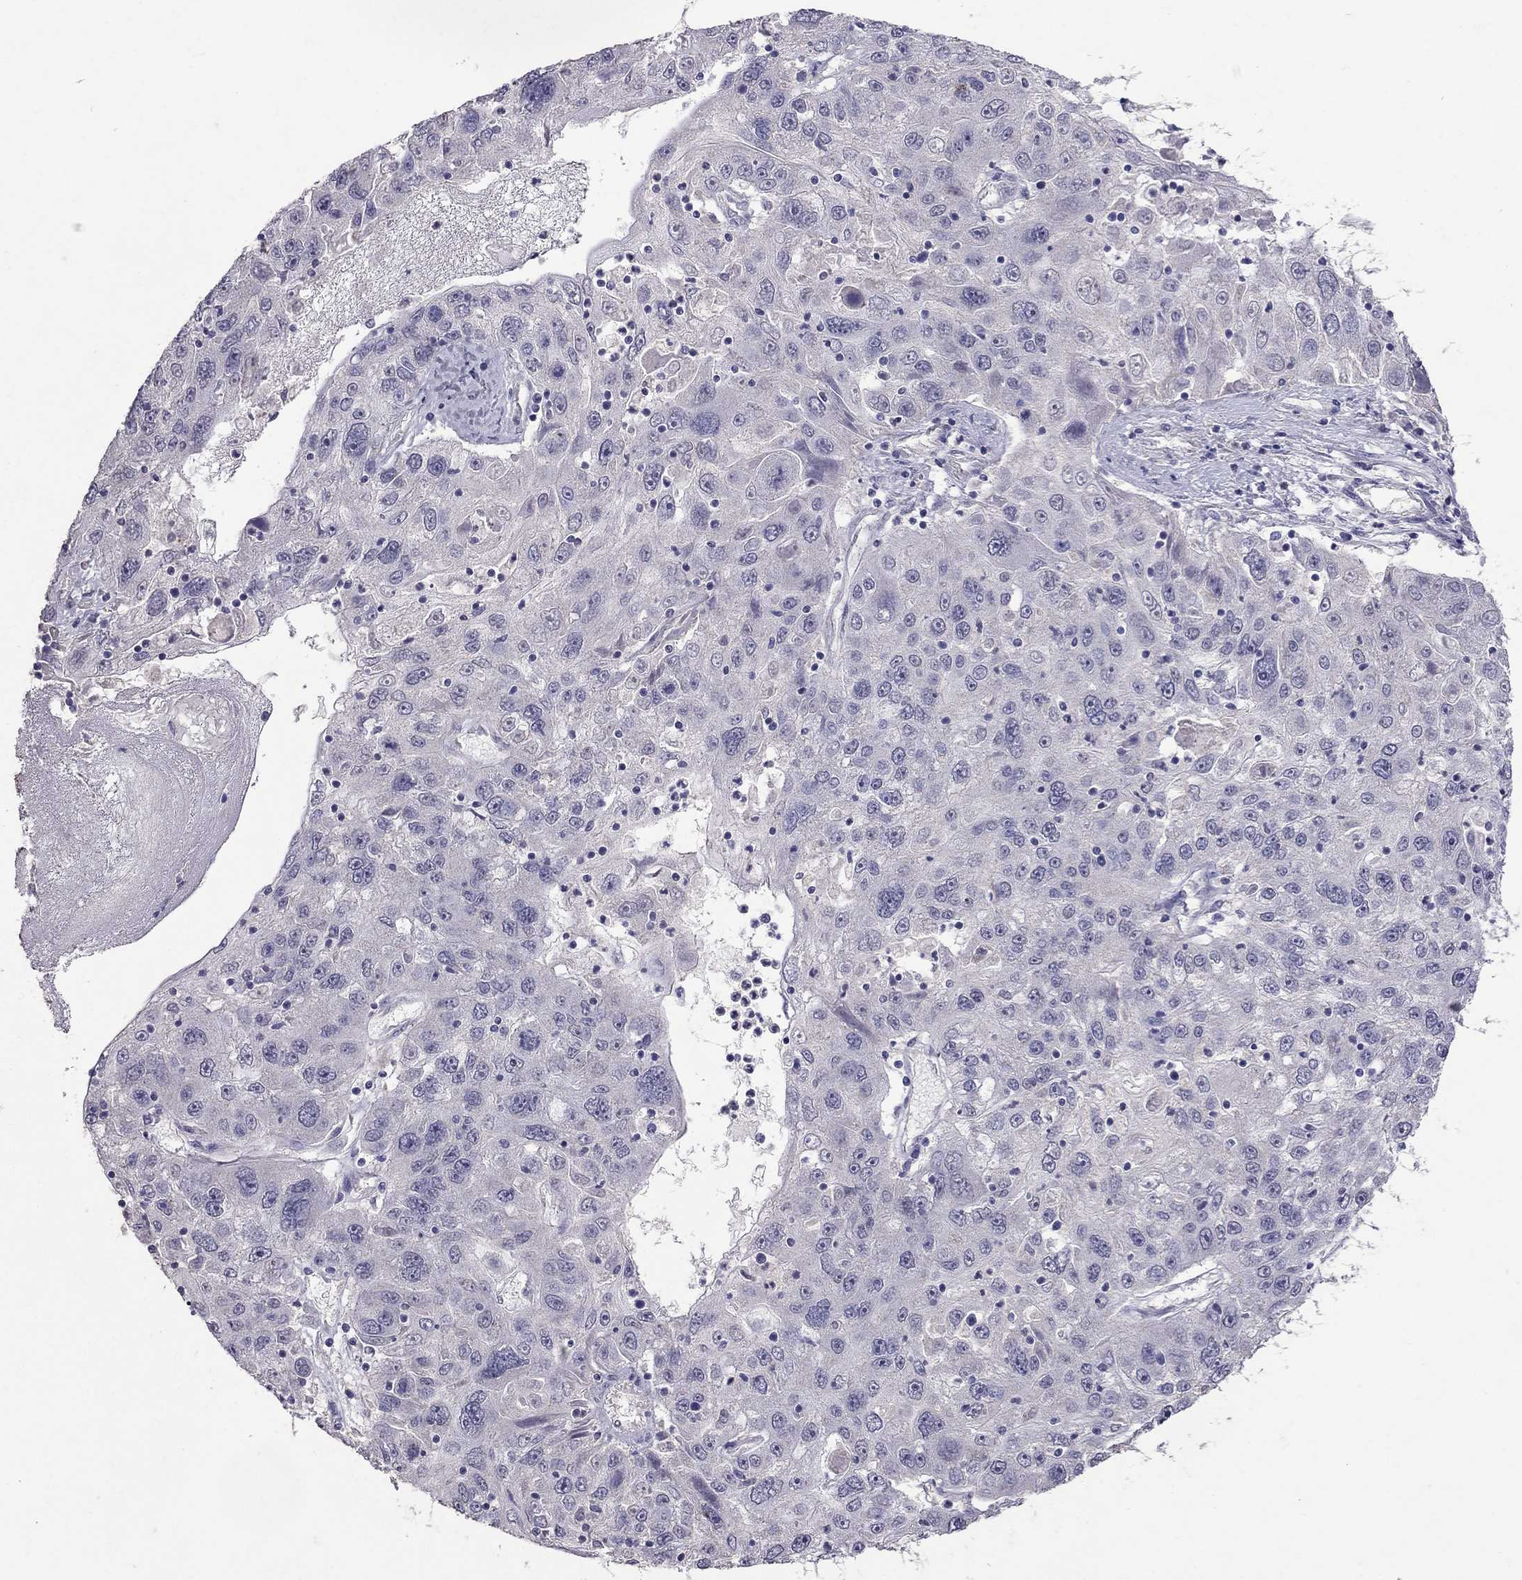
{"staining": {"intensity": "negative", "quantity": "none", "location": "none"}, "tissue": "stomach cancer", "cell_type": "Tumor cells", "image_type": "cancer", "snomed": [{"axis": "morphology", "description": "Adenocarcinoma, NOS"}, {"axis": "topography", "description": "Stomach"}], "caption": "This is an immunohistochemistry (IHC) image of adenocarcinoma (stomach). There is no positivity in tumor cells.", "gene": "FST", "patient": {"sex": "male", "age": 56}}